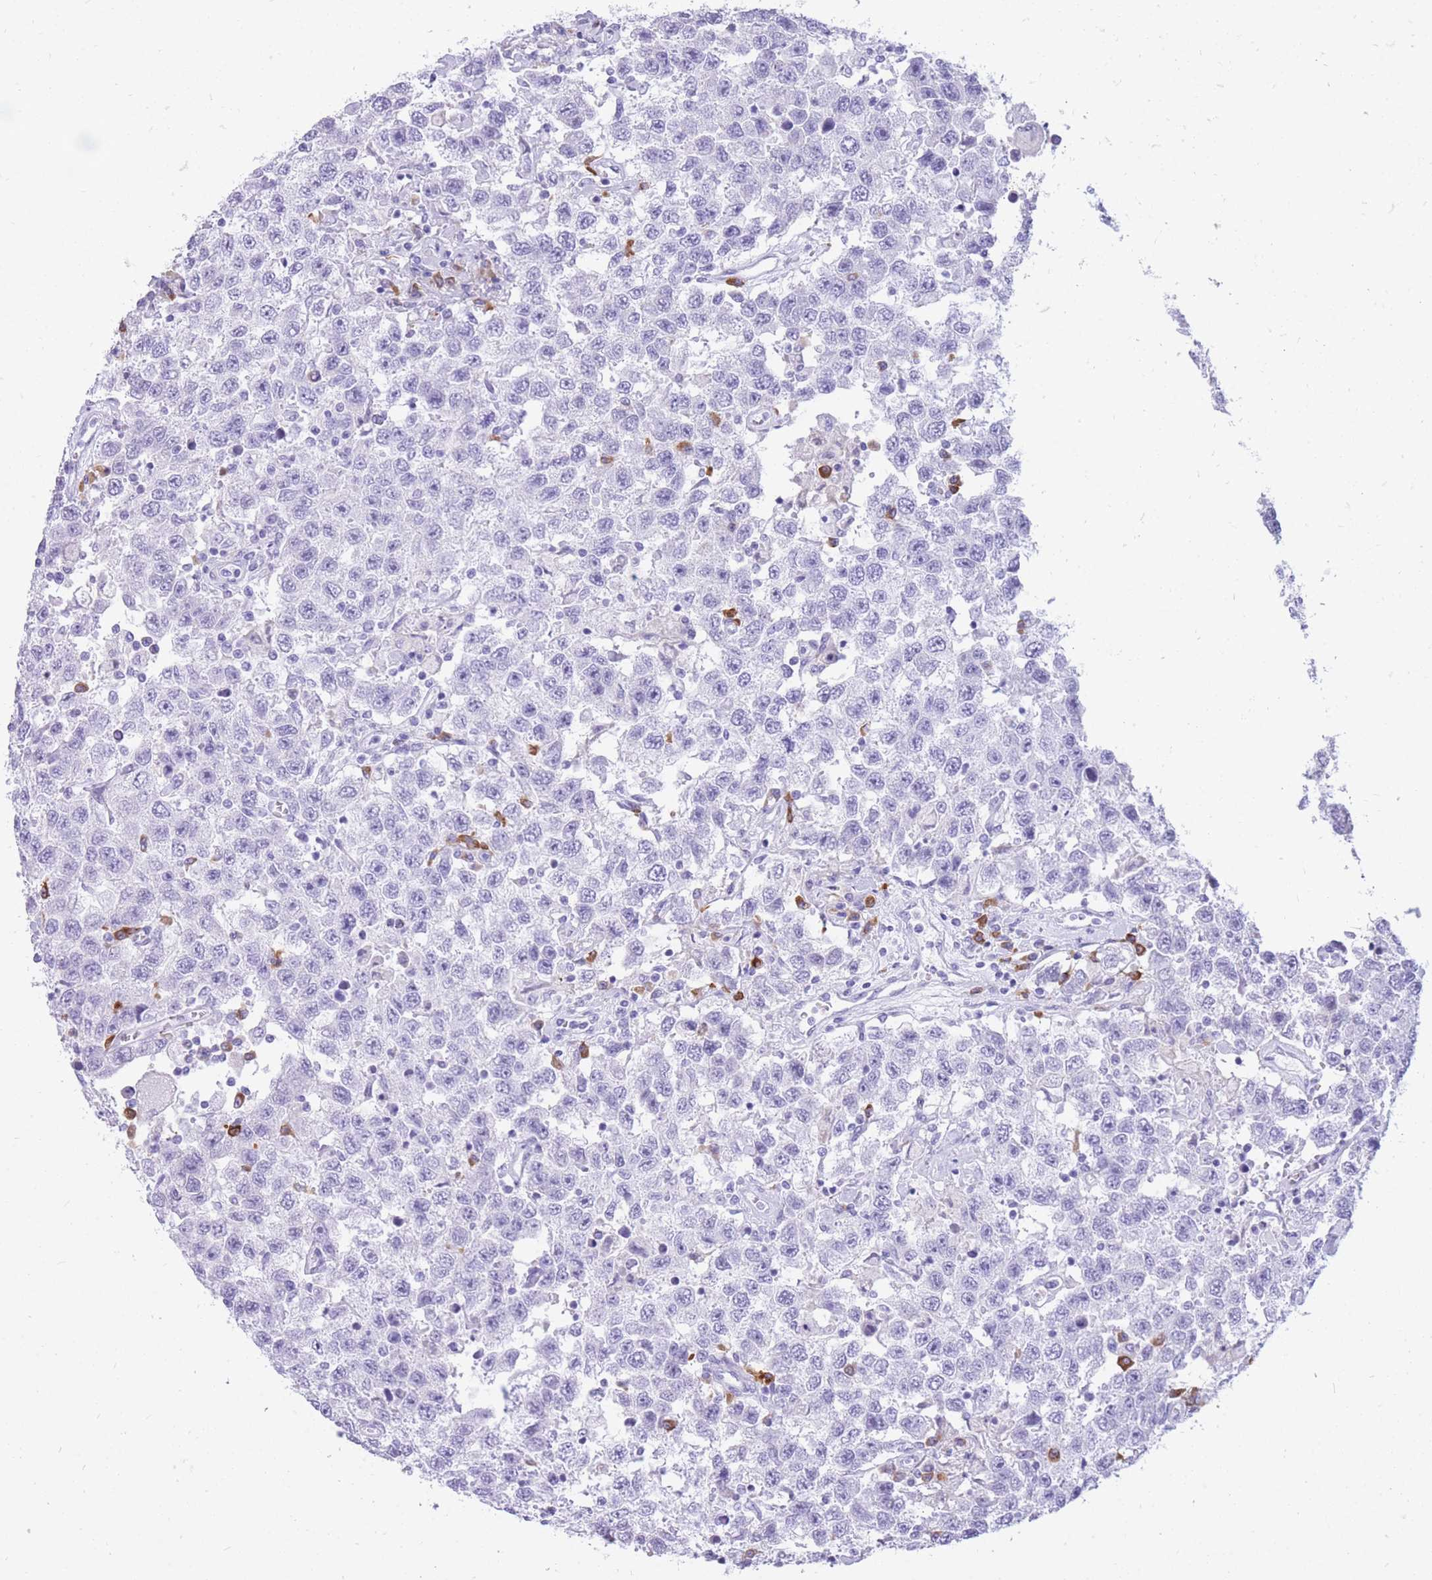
{"staining": {"intensity": "negative", "quantity": "none", "location": "none"}, "tissue": "testis cancer", "cell_type": "Tumor cells", "image_type": "cancer", "snomed": [{"axis": "morphology", "description": "Seminoma, NOS"}, {"axis": "topography", "description": "Testis"}], "caption": "Immunohistochemistry (IHC) image of testis seminoma stained for a protein (brown), which demonstrates no staining in tumor cells.", "gene": "ZFP37", "patient": {"sex": "male", "age": 41}}